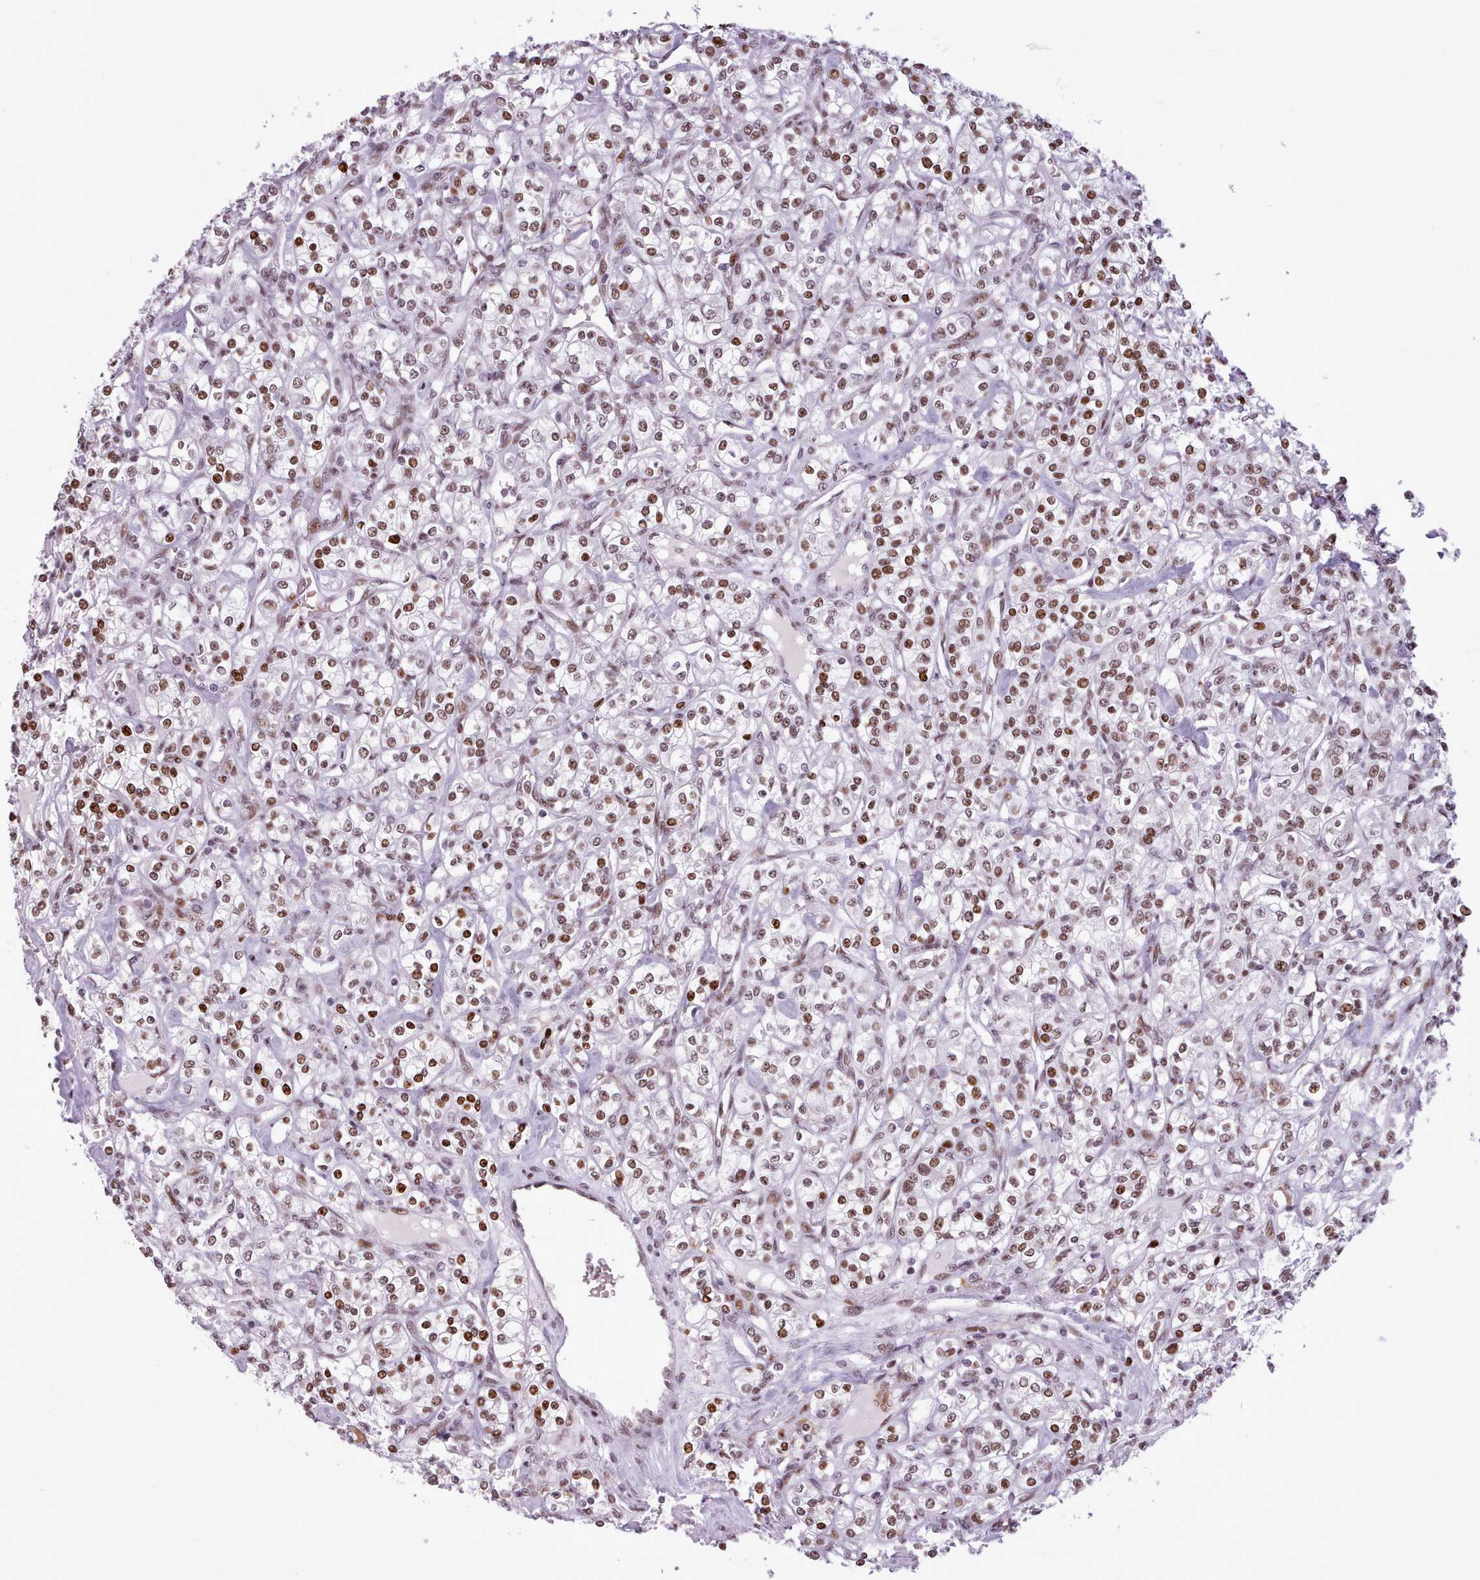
{"staining": {"intensity": "moderate", "quantity": ">75%", "location": "nuclear"}, "tissue": "renal cancer", "cell_type": "Tumor cells", "image_type": "cancer", "snomed": [{"axis": "morphology", "description": "Adenocarcinoma, NOS"}, {"axis": "topography", "description": "Kidney"}], "caption": "The histopathology image shows staining of renal cancer (adenocarcinoma), revealing moderate nuclear protein expression (brown color) within tumor cells.", "gene": "SRSF4", "patient": {"sex": "male", "age": 77}}